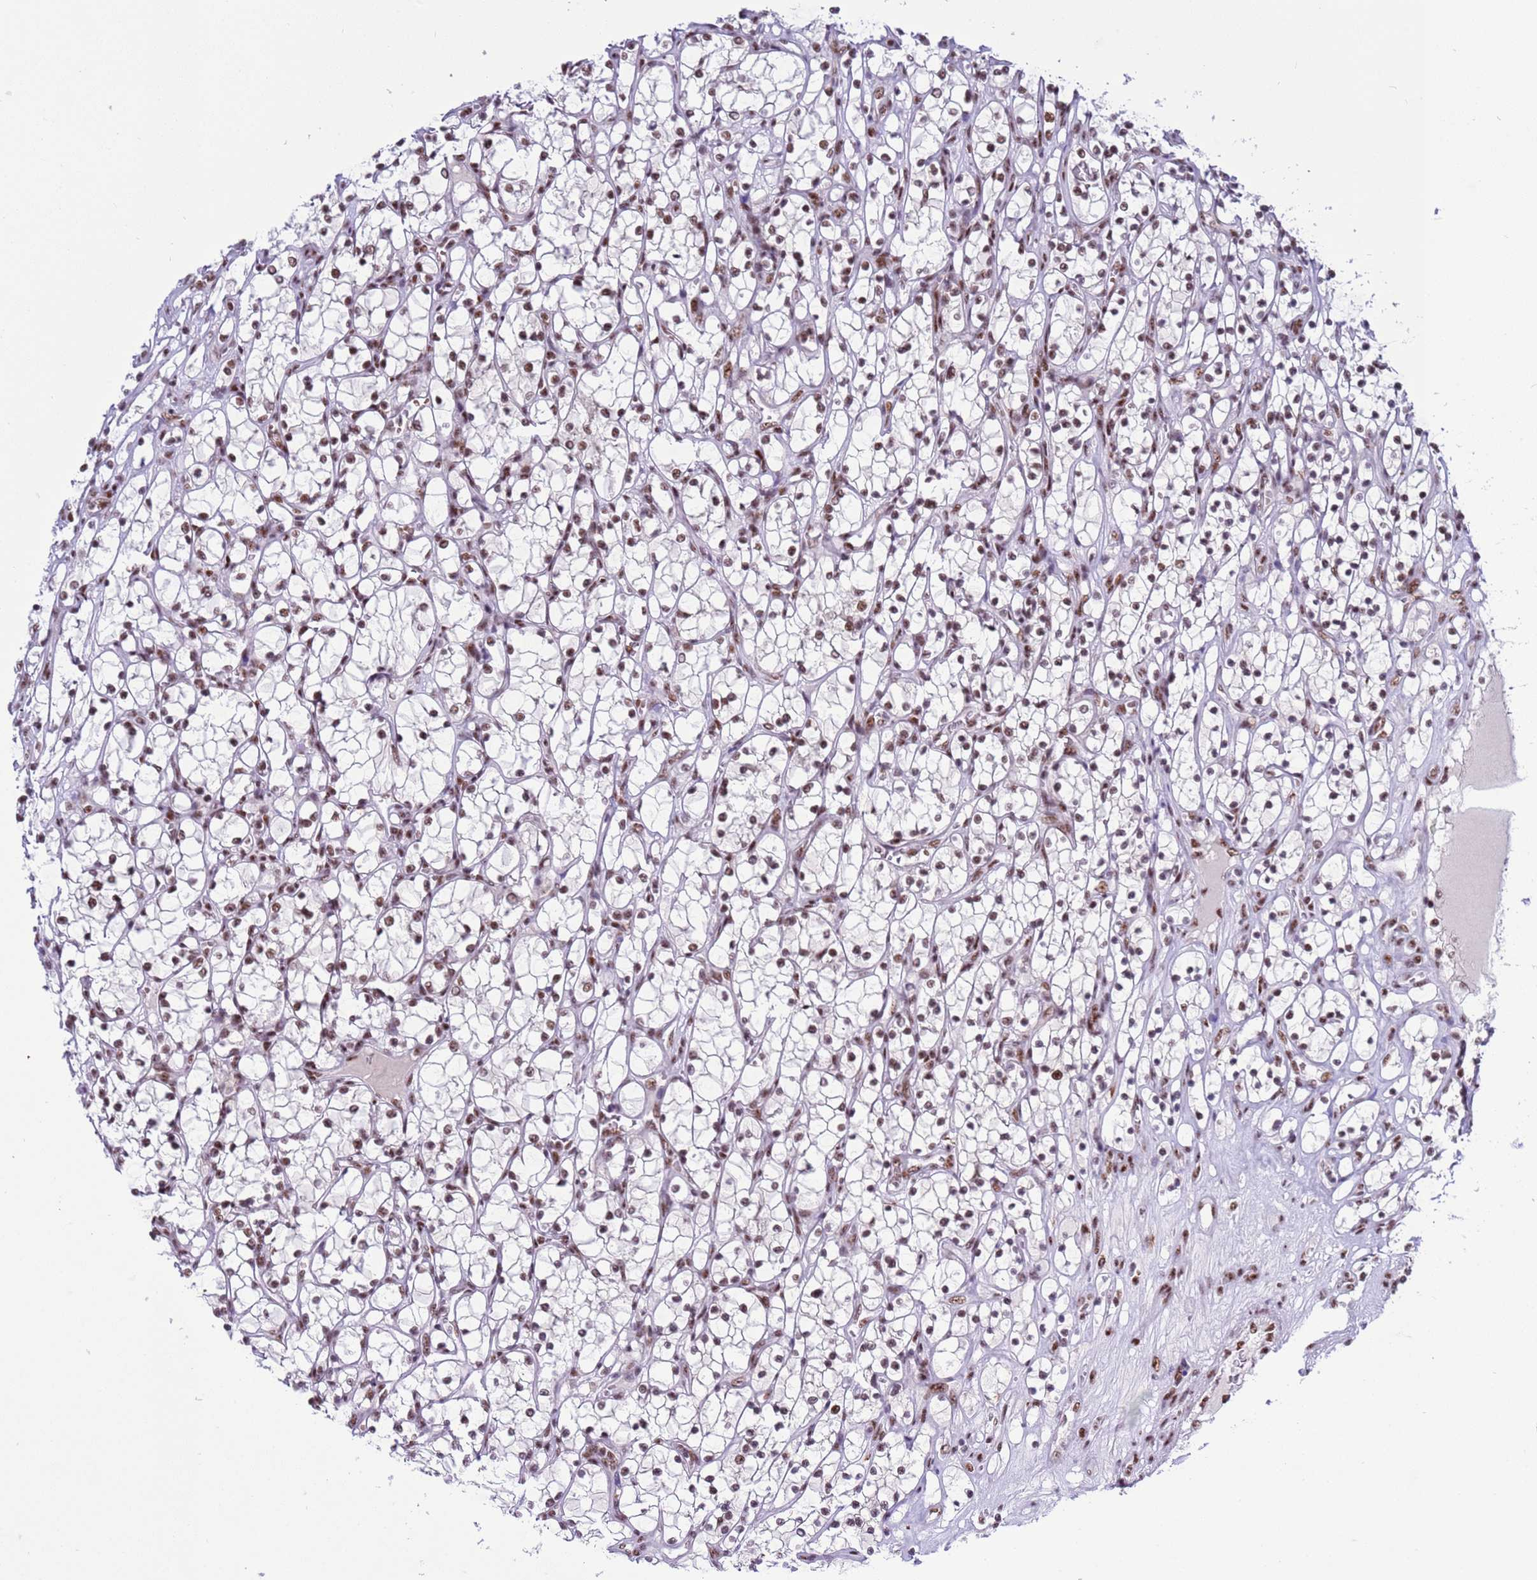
{"staining": {"intensity": "strong", "quantity": ">75%", "location": "nuclear"}, "tissue": "renal cancer", "cell_type": "Tumor cells", "image_type": "cancer", "snomed": [{"axis": "morphology", "description": "Adenocarcinoma, NOS"}, {"axis": "topography", "description": "Kidney"}], "caption": "Immunohistochemistry of renal adenocarcinoma shows high levels of strong nuclear expression in approximately >75% of tumor cells.", "gene": "THOC2", "patient": {"sex": "female", "age": 69}}